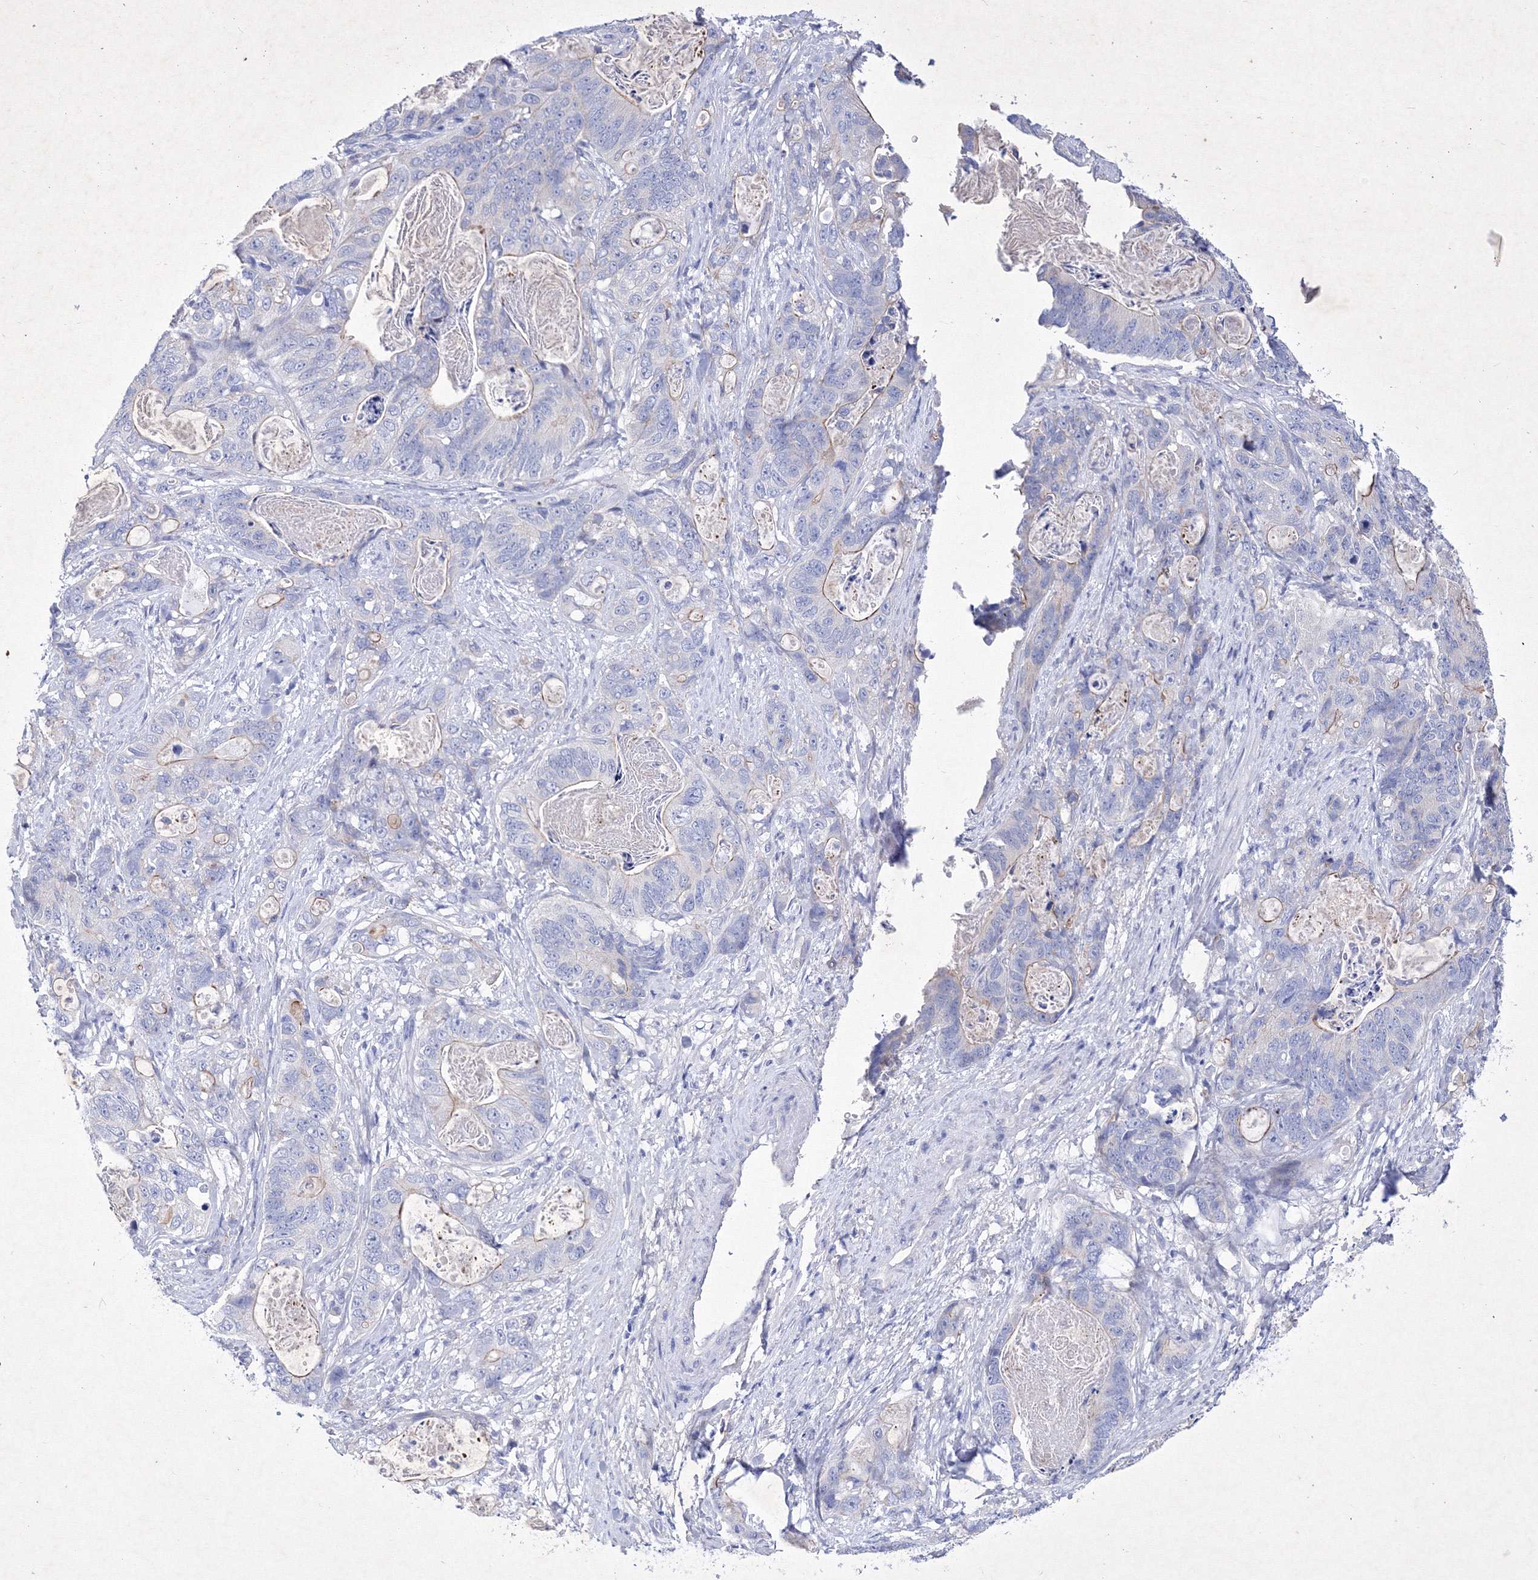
{"staining": {"intensity": "negative", "quantity": "none", "location": "none"}, "tissue": "stomach cancer", "cell_type": "Tumor cells", "image_type": "cancer", "snomed": [{"axis": "morphology", "description": "Normal tissue, NOS"}, {"axis": "morphology", "description": "Adenocarcinoma, NOS"}, {"axis": "topography", "description": "Stomach"}], "caption": "The image displays no staining of tumor cells in stomach cancer (adenocarcinoma).", "gene": "GPN1", "patient": {"sex": "female", "age": 89}}